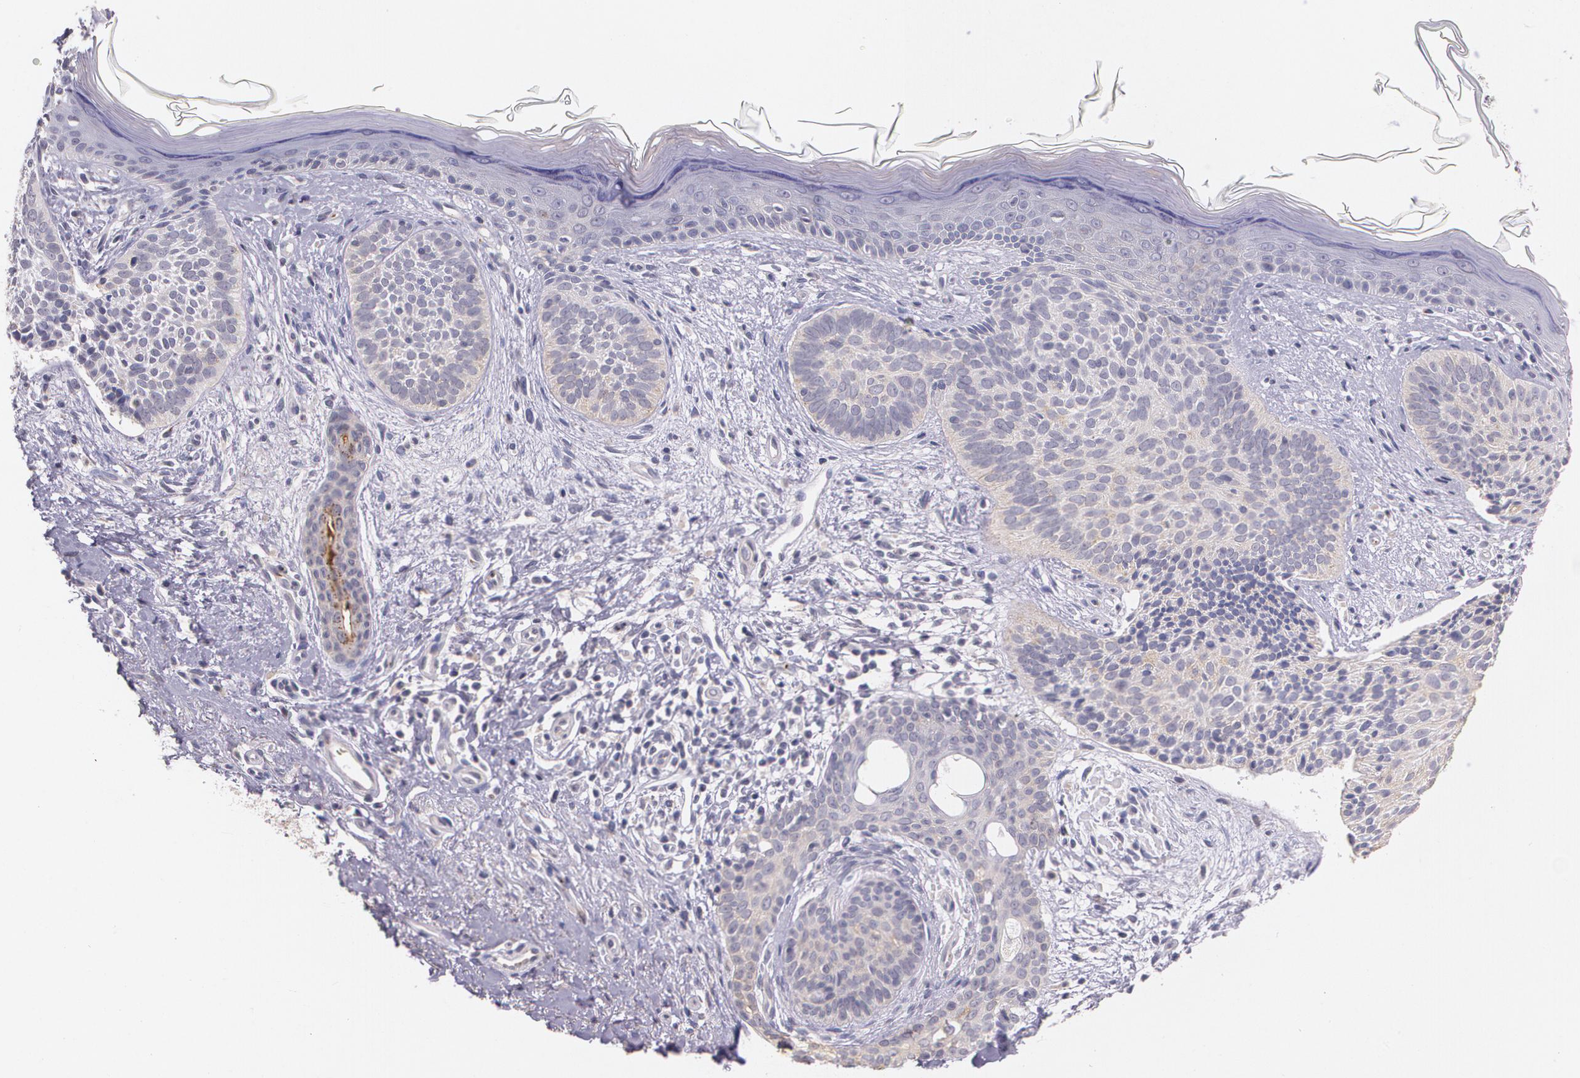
{"staining": {"intensity": "weak", "quantity": "25%-75%", "location": "cytoplasmic/membranous"}, "tissue": "skin cancer", "cell_type": "Tumor cells", "image_type": "cancer", "snomed": [{"axis": "morphology", "description": "Basal cell carcinoma"}, {"axis": "topography", "description": "Skin"}], "caption": "Tumor cells show low levels of weak cytoplasmic/membranous expression in approximately 25%-75% of cells in basal cell carcinoma (skin).", "gene": "TM4SF1", "patient": {"sex": "female", "age": 78}}